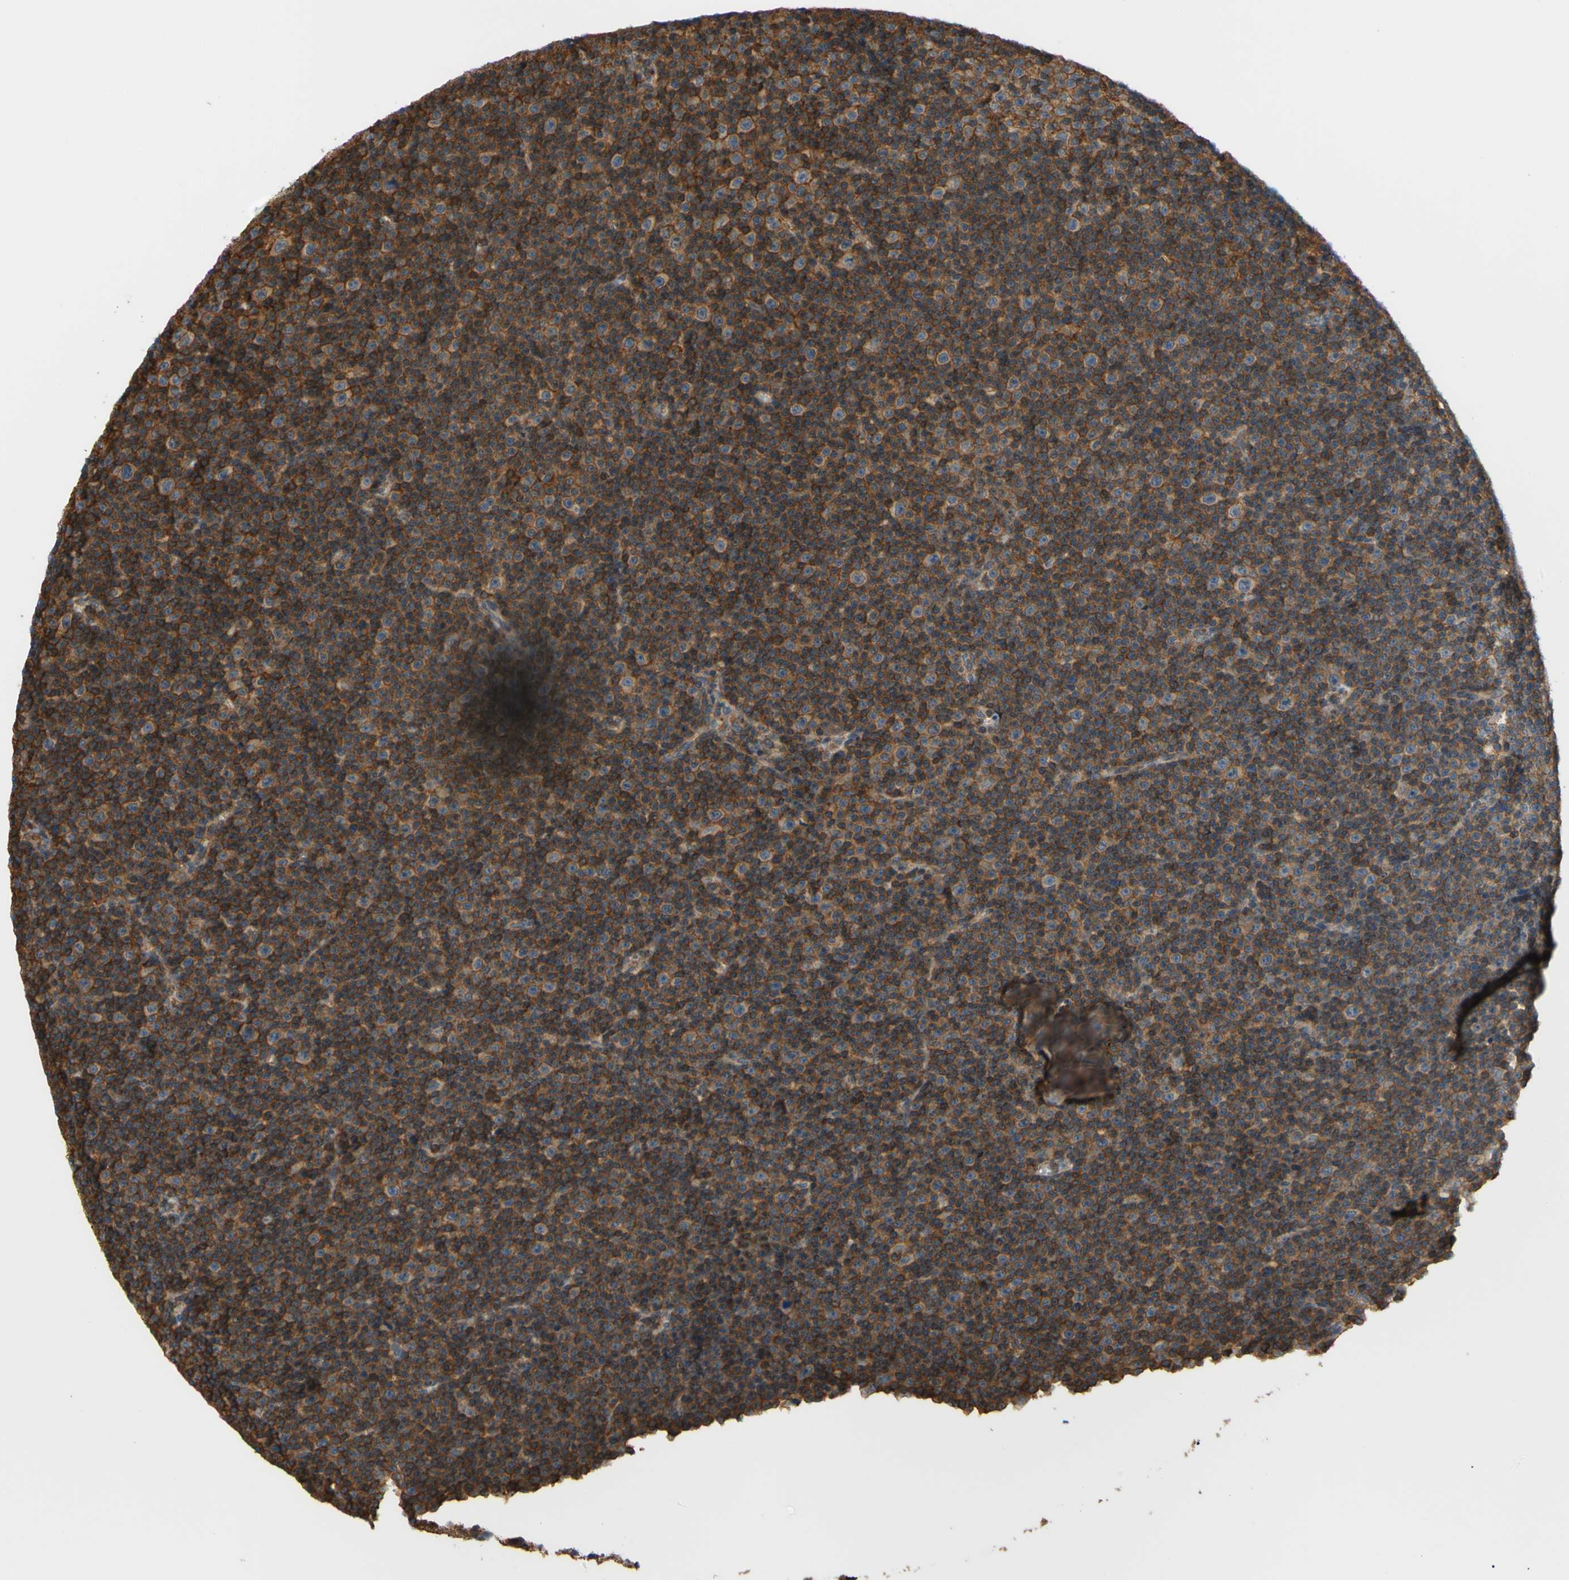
{"staining": {"intensity": "moderate", "quantity": "25%-75%", "location": "cytoplasmic/membranous"}, "tissue": "lymphoma", "cell_type": "Tumor cells", "image_type": "cancer", "snomed": [{"axis": "morphology", "description": "Malignant lymphoma, non-Hodgkin's type, Low grade"}, {"axis": "topography", "description": "Lymph node"}], "caption": "This image exhibits IHC staining of human lymphoma, with medium moderate cytoplasmic/membranous expression in about 25%-75% of tumor cells.", "gene": "ADD3", "patient": {"sex": "female", "age": 67}}